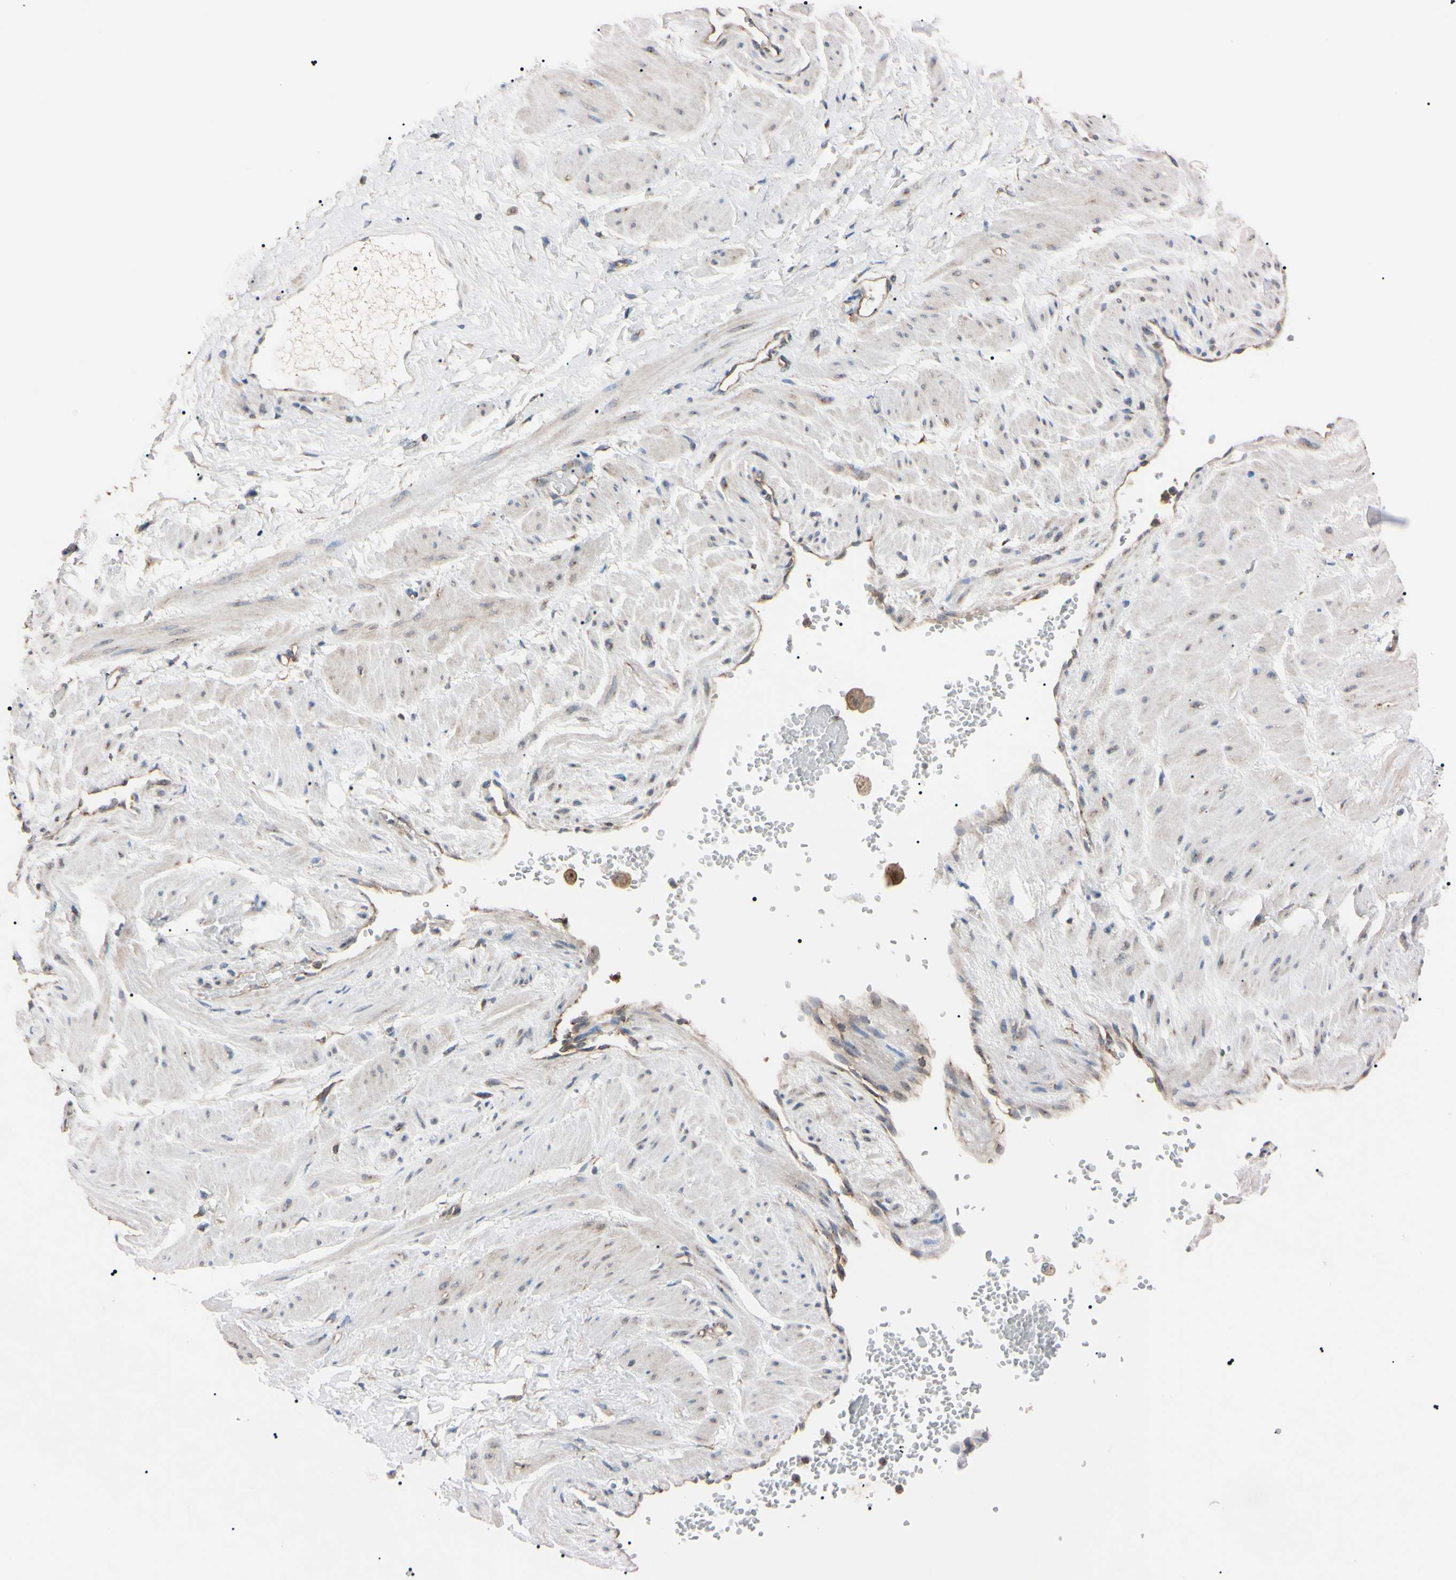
{"staining": {"intensity": "moderate", "quantity": ">75%", "location": "cytoplasmic/membranous"}, "tissue": "adipose tissue", "cell_type": "Adipocytes", "image_type": "normal", "snomed": [{"axis": "morphology", "description": "Normal tissue, NOS"}, {"axis": "topography", "description": "Soft tissue"}, {"axis": "topography", "description": "Vascular tissue"}], "caption": "Immunohistochemical staining of unremarkable adipose tissue demonstrates medium levels of moderate cytoplasmic/membranous expression in about >75% of adipocytes.", "gene": "PRKACA", "patient": {"sex": "female", "age": 35}}